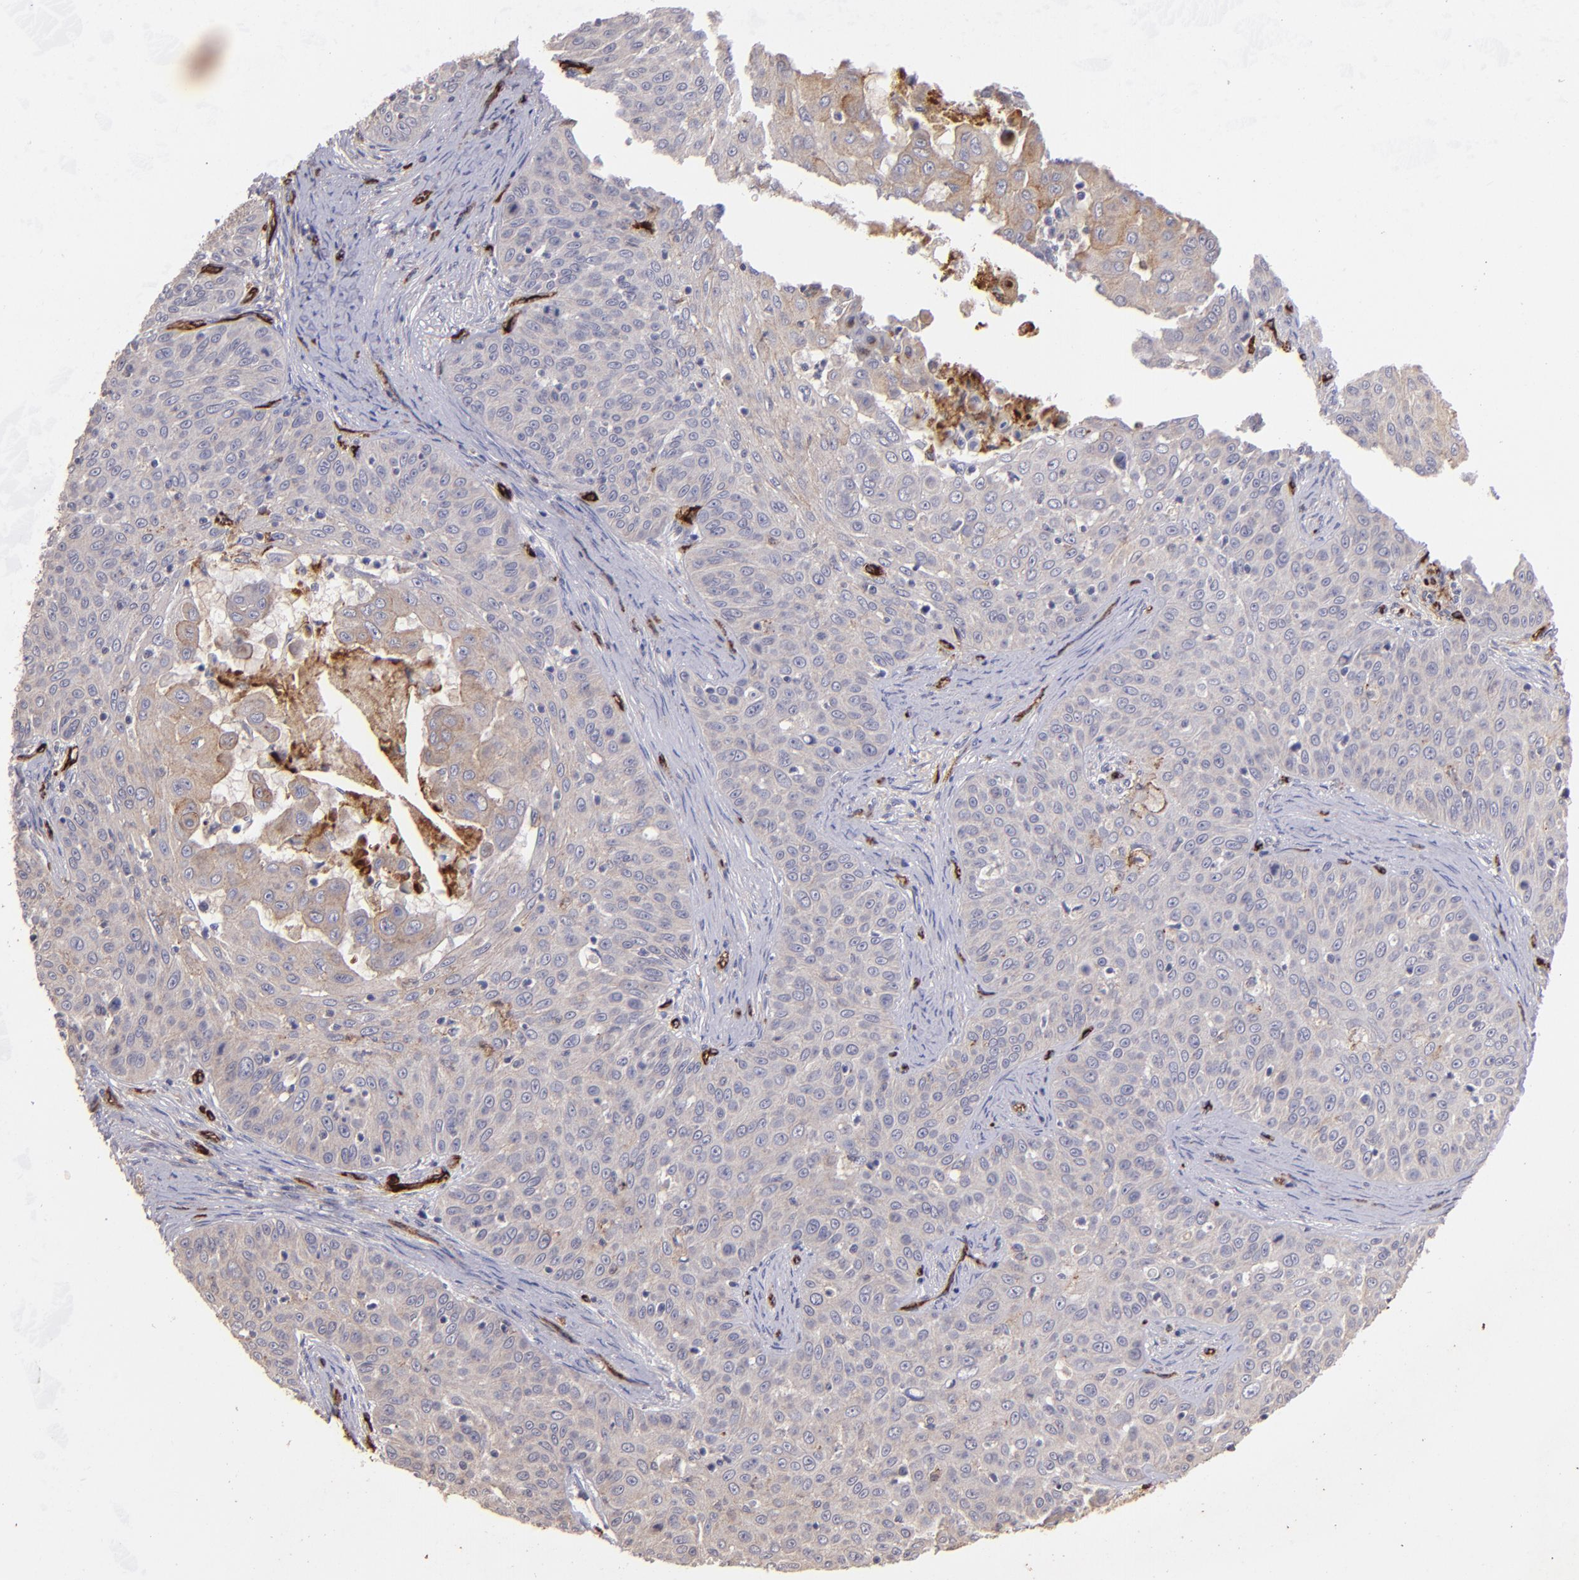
{"staining": {"intensity": "weak", "quantity": ">75%", "location": "cytoplasmic/membranous"}, "tissue": "skin cancer", "cell_type": "Tumor cells", "image_type": "cancer", "snomed": [{"axis": "morphology", "description": "Squamous cell carcinoma, NOS"}, {"axis": "topography", "description": "Skin"}], "caption": "Skin cancer (squamous cell carcinoma) stained with DAB (3,3'-diaminobenzidine) IHC displays low levels of weak cytoplasmic/membranous expression in approximately >75% of tumor cells. Using DAB (brown) and hematoxylin (blue) stains, captured at high magnification using brightfield microscopy.", "gene": "DYSF", "patient": {"sex": "male", "age": 82}}